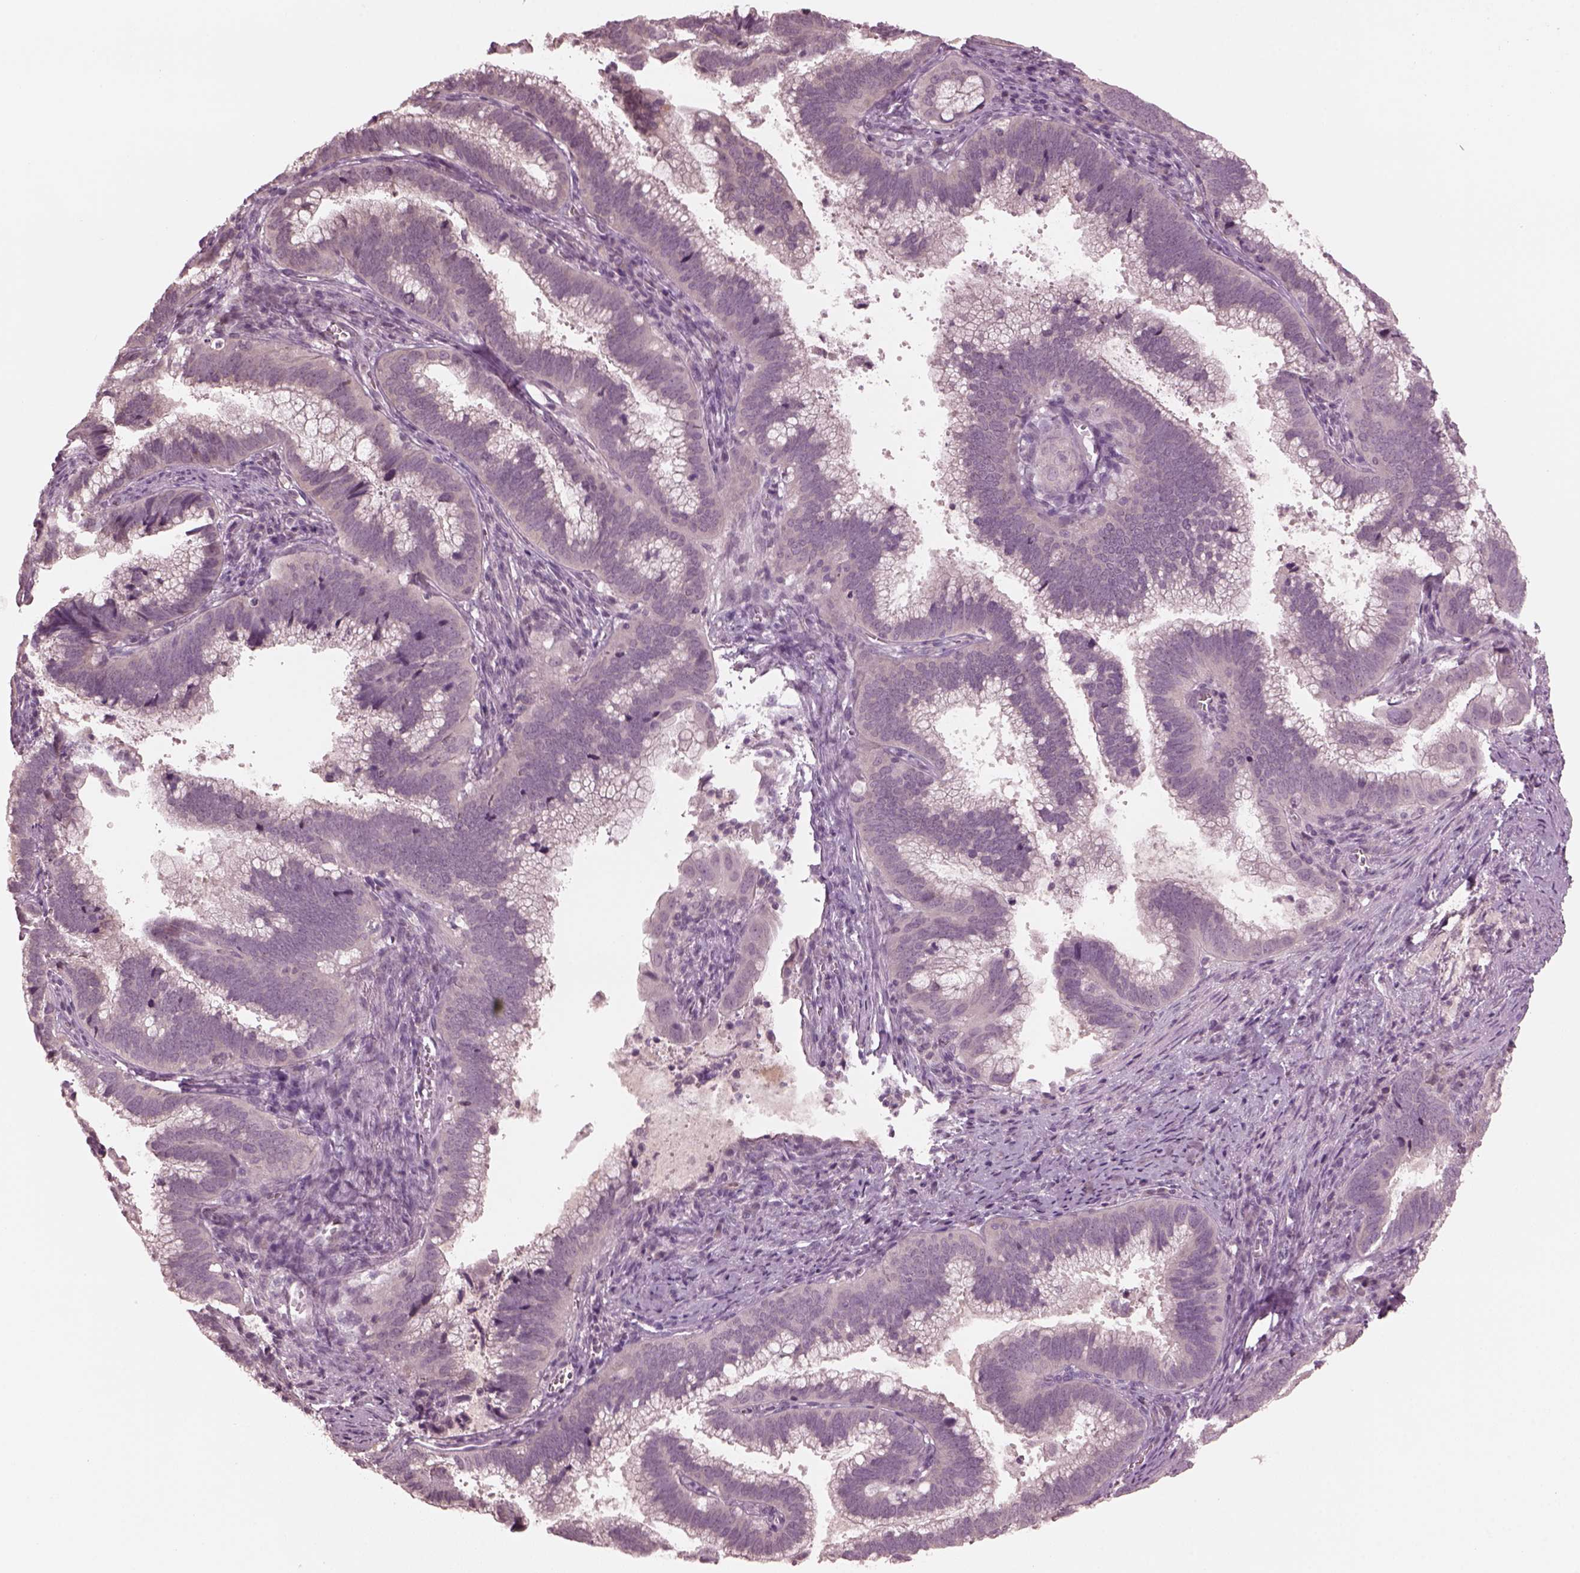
{"staining": {"intensity": "negative", "quantity": "none", "location": "none"}, "tissue": "cervical cancer", "cell_type": "Tumor cells", "image_type": "cancer", "snomed": [{"axis": "morphology", "description": "Adenocarcinoma, NOS"}, {"axis": "topography", "description": "Cervix"}], "caption": "High magnification brightfield microscopy of adenocarcinoma (cervical) stained with DAB (3,3'-diaminobenzidine) (brown) and counterstained with hematoxylin (blue): tumor cells show no significant expression.", "gene": "RGS7", "patient": {"sex": "female", "age": 61}}